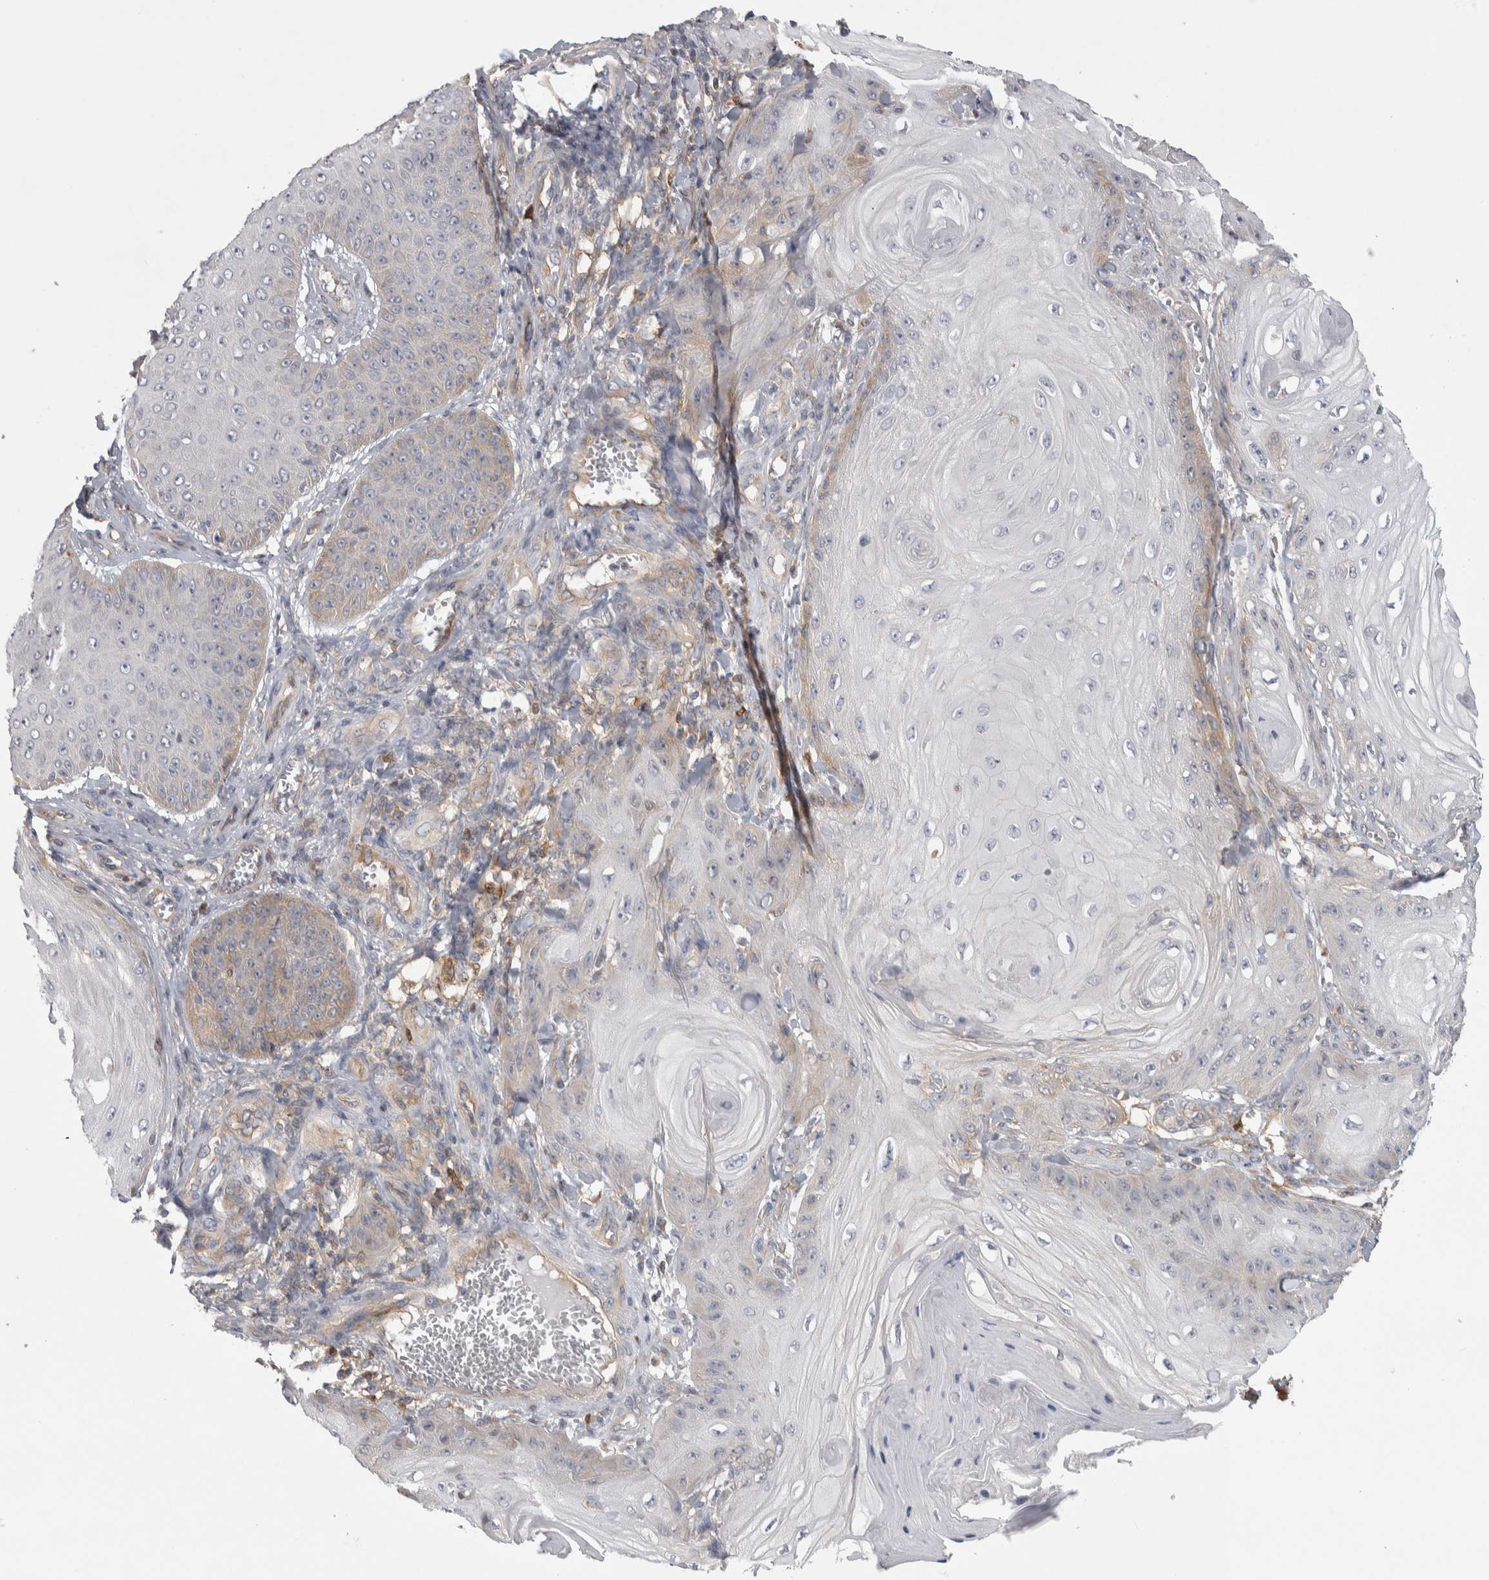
{"staining": {"intensity": "weak", "quantity": "<25%", "location": "cytoplasmic/membranous"}, "tissue": "skin cancer", "cell_type": "Tumor cells", "image_type": "cancer", "snomed": [{"axis": "morphology", "description": "Squamous cell carcinoma, NOS"}, {"axis": "topography", "description": "Skin"}], "caption": "An image of human skin squamous cell carcinoma is negative for staining in tumor cells.", "gene": "NFKB2", "patient": {"sex": "male", "age": 74}}